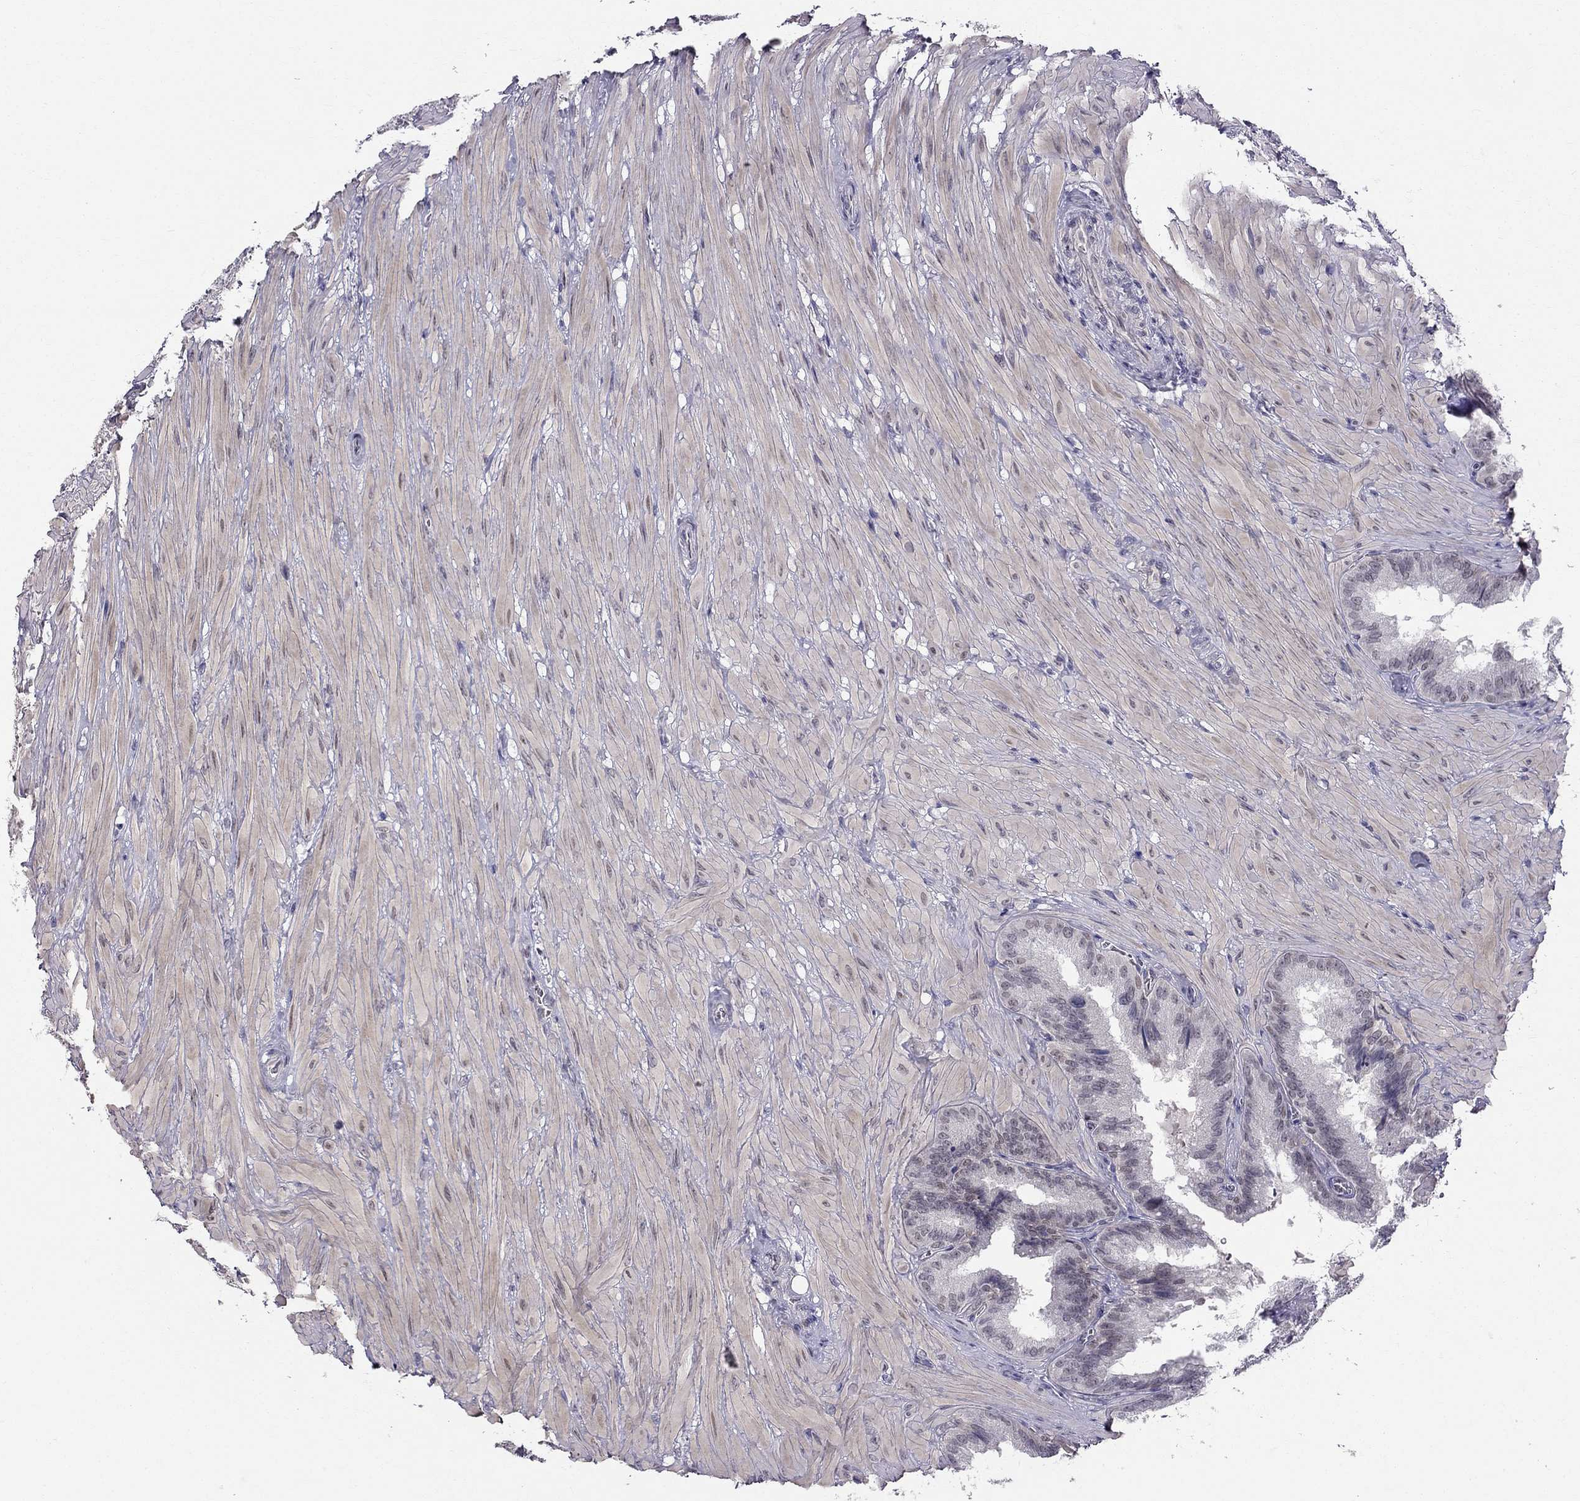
{"staining": {"intensity": "negative", "quantity": "none", "location": "none"}, "tissue": "seminal vesicle", "cell_type": "Glandular cells", "image_type": "normal", "snomed": [{"axis": "morphology", "description": "Normal tissue, NOS"}, {"axis": "topography", "description": "Seminal veicle"}], "caption": "The image exhibits no significant staining in glandular cells of seminal vesicle. (DAB (3,3'-diaminobenzidine) immunohistochemistry (IHC) with hematoxylin counter stain).", "gene": "BAG5", "patient": {"sex": "male", "age": 37}}